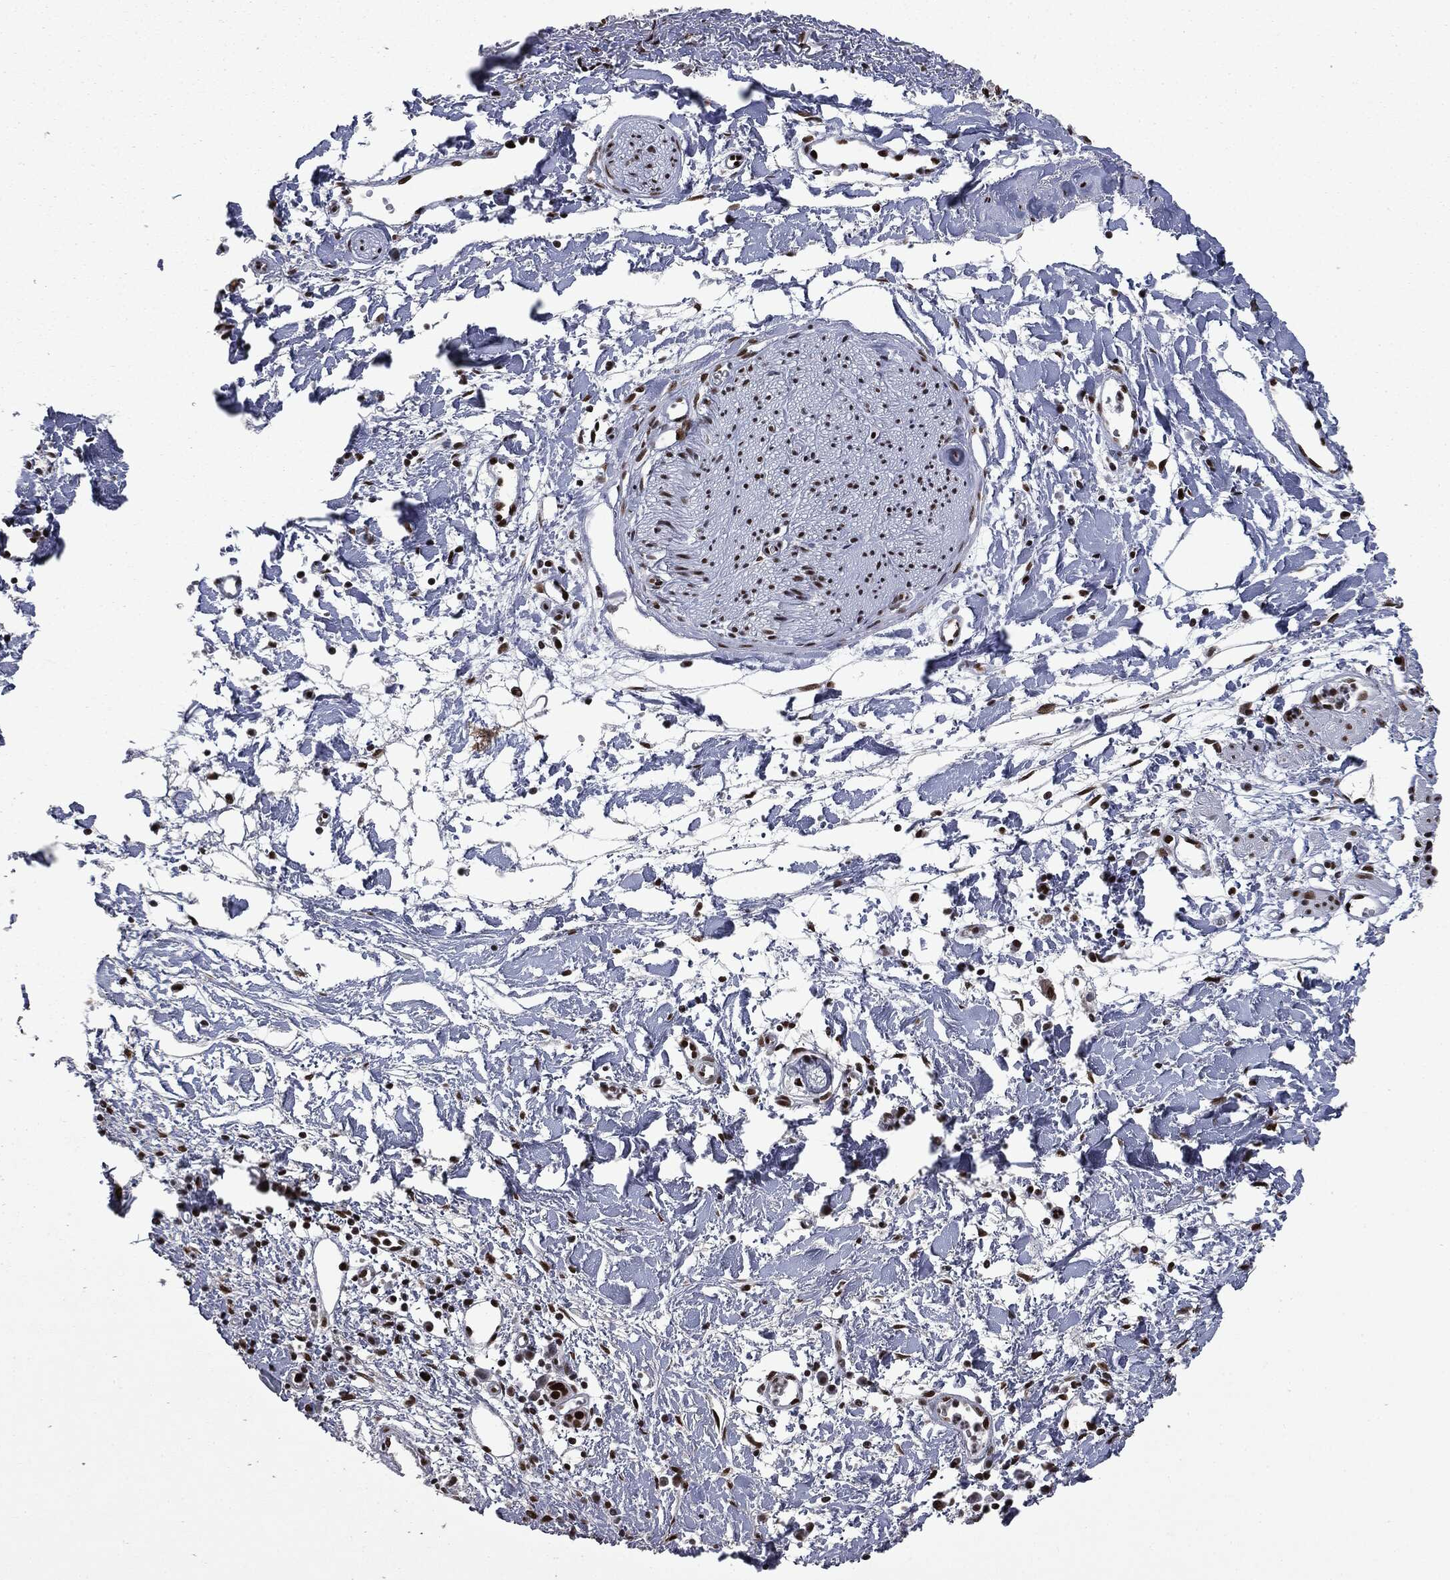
{"staining": {"intensity": "strong", "quantity": ">75%", "location": "nuclear"}, "tissue": "soft tissue", "cell_type": "Fibroblasts", "image_type": "normal", "snomed": [{"axis": "morphology", "description": "Normal tissue, NOS"}, {"axis": "morphology", "description": "Adenocarcinoma, NOS"}, {"axis": "topography", "description": "Pancreas"}, {"axis": "topography", "description": "Peripheral nerve tissue"}], "caption": "Benign soft tissue shows strong nuclear staining in about >75% of fibroblasts, visualized by immunohistochemistry.", "gene": "MSH2", "patient": {"sex": "male", "age": 61}}